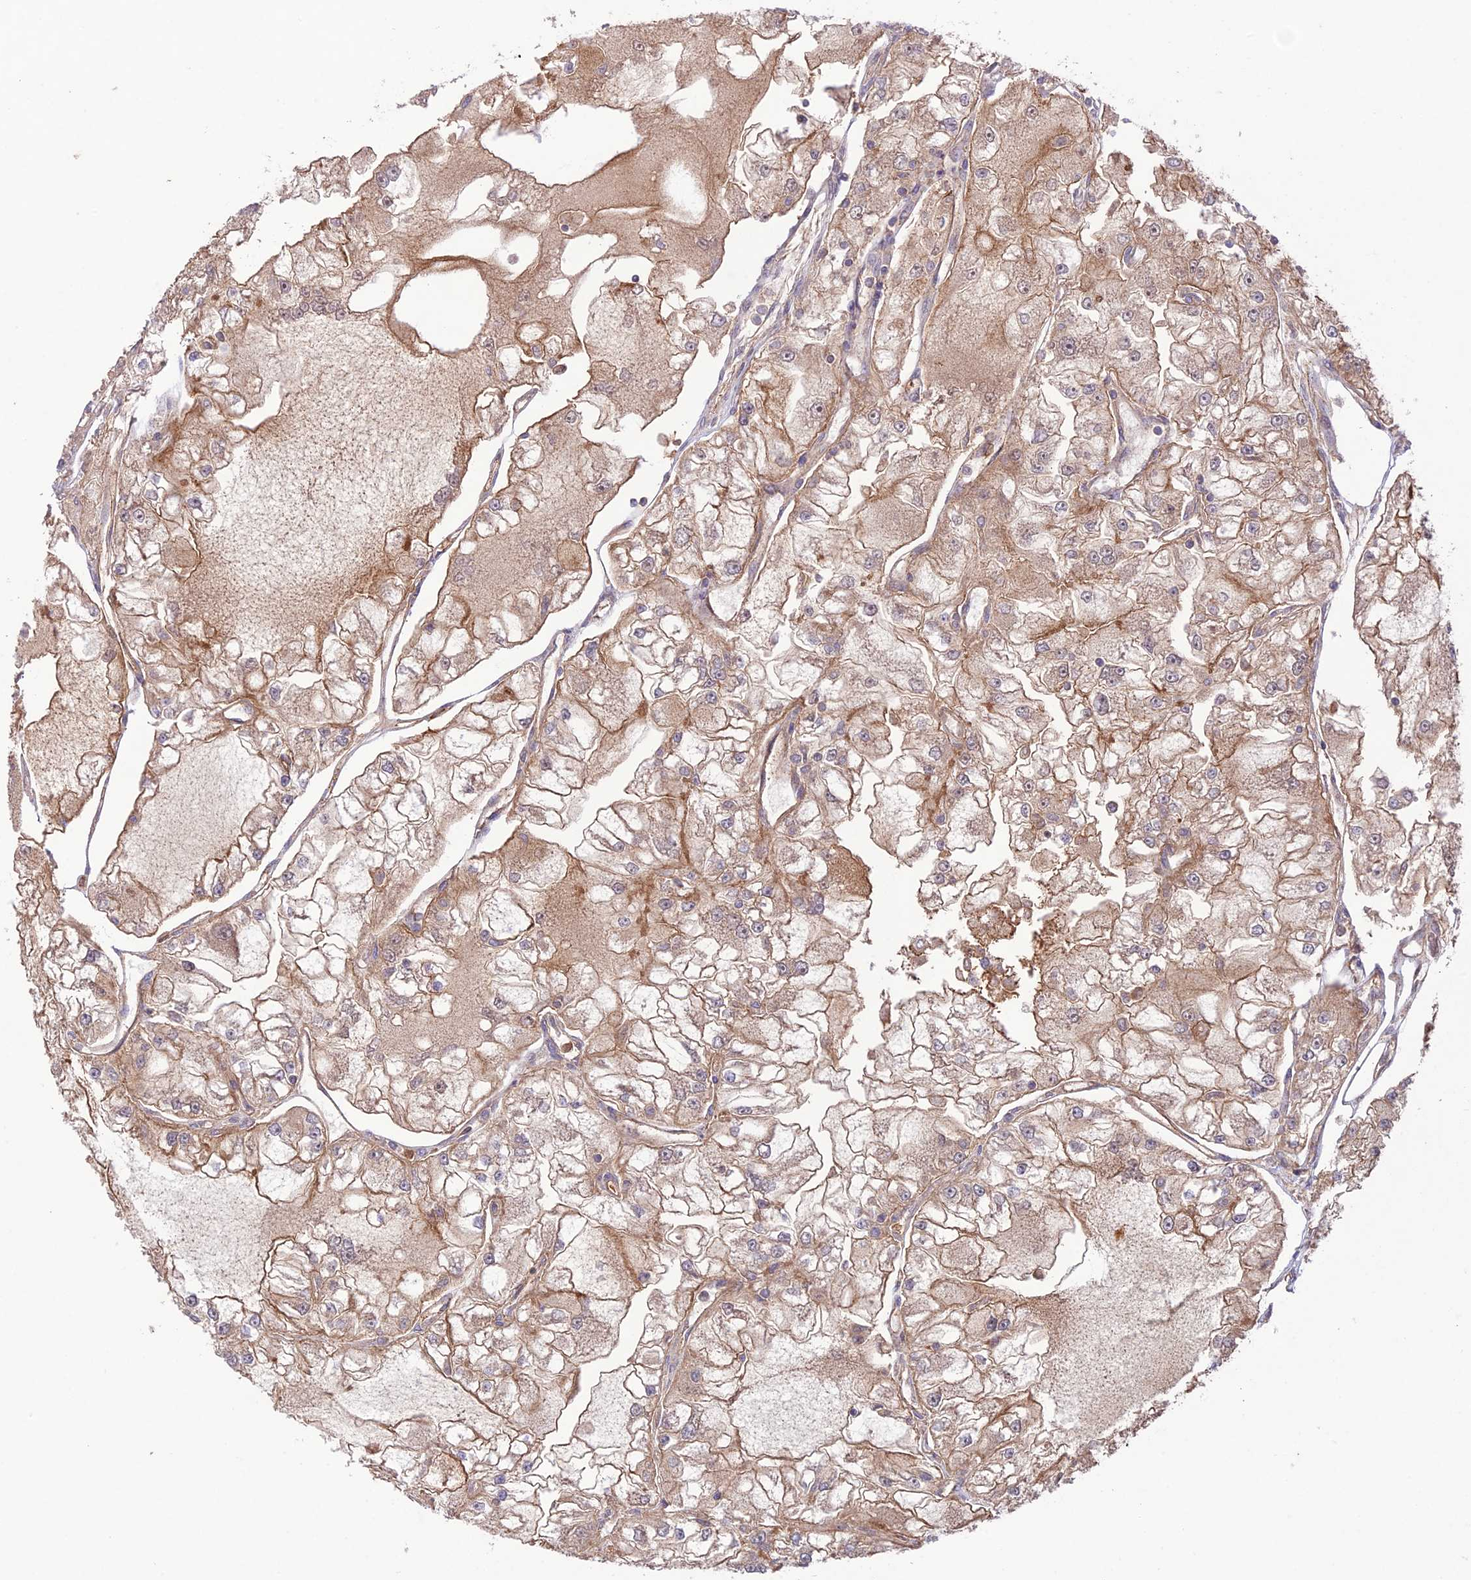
{"staining": {"intensity": "weak", "quantity": ">75%", "location": "cytoplasmic/membranous"}, "tissue": "renal cancer", "cell_type": "Tumor cells", "image_type": "cancer", "snomed": [{"axis": "morphology", "description": "Adenocarcinoma, NOS"}, {"axis": "topography", "description": "Kidney"}], "caption": "Immunohistochemical staining of adenocarcinoma (renal) exhibits low levels of weak cytoplasmic/membranous expression in about >75% of tumor cells.", "gene": "FCHSD1", "patient": {"sex": "female", "age": 72}}